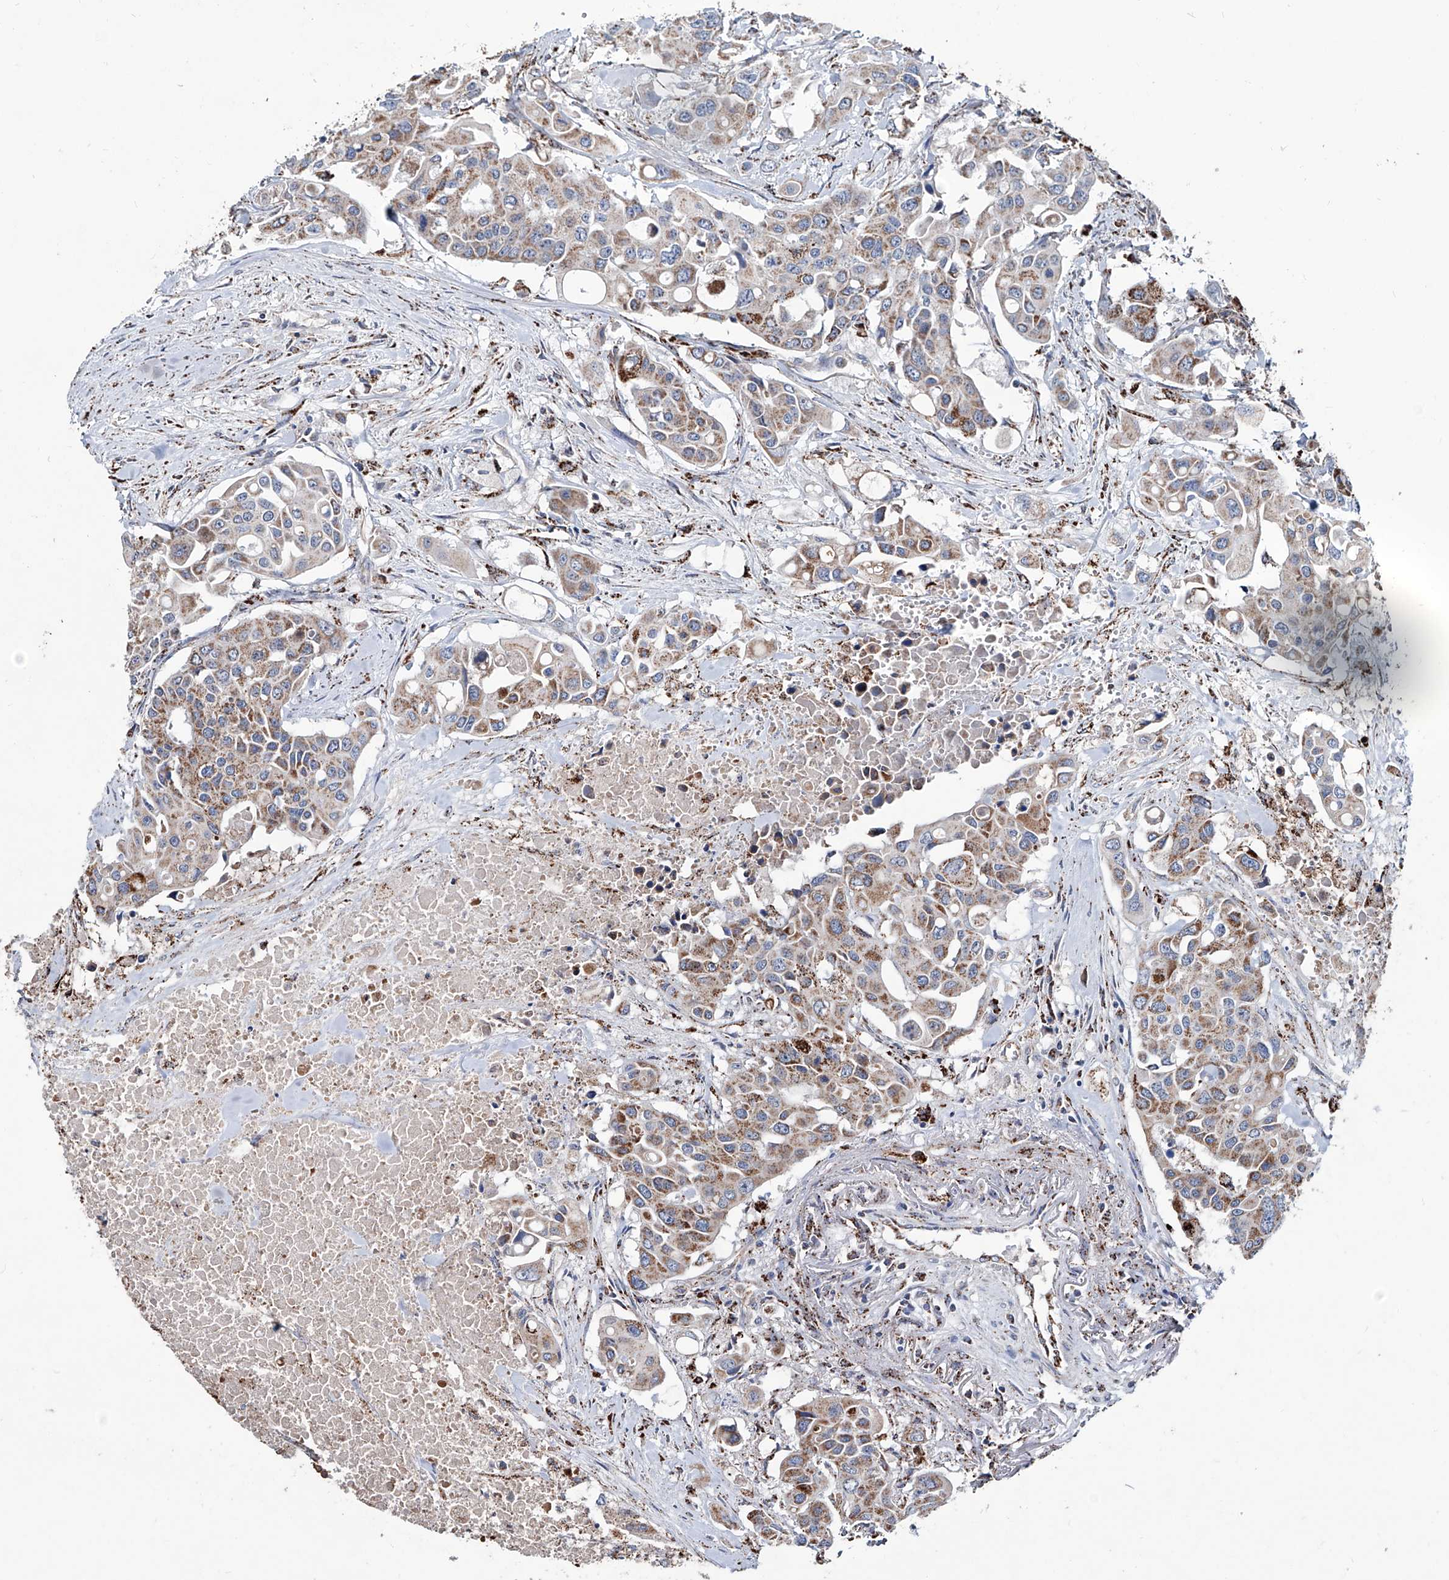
{"staining": {"intensity": "moderate", "quantity": ">75%", "location": "cytoplasmic/membranous"}, "tissue": "colorectal cancer", "cell_type": "Tumor cells", "image_type": "cancer", "snomed": [{"axis": "morphology", "description": "Adenocarcinoma, NOS"}, {"axis": "topography", "description": "Colon"}], "caption": "Protein analysis of colorectal adenocarcinoma tissue reveals moderate cytoplasmic/membranous expression in approximately >75% of tumor cells.", "gene": "NHS", "patient": {"sex": "male", "age": 77}}